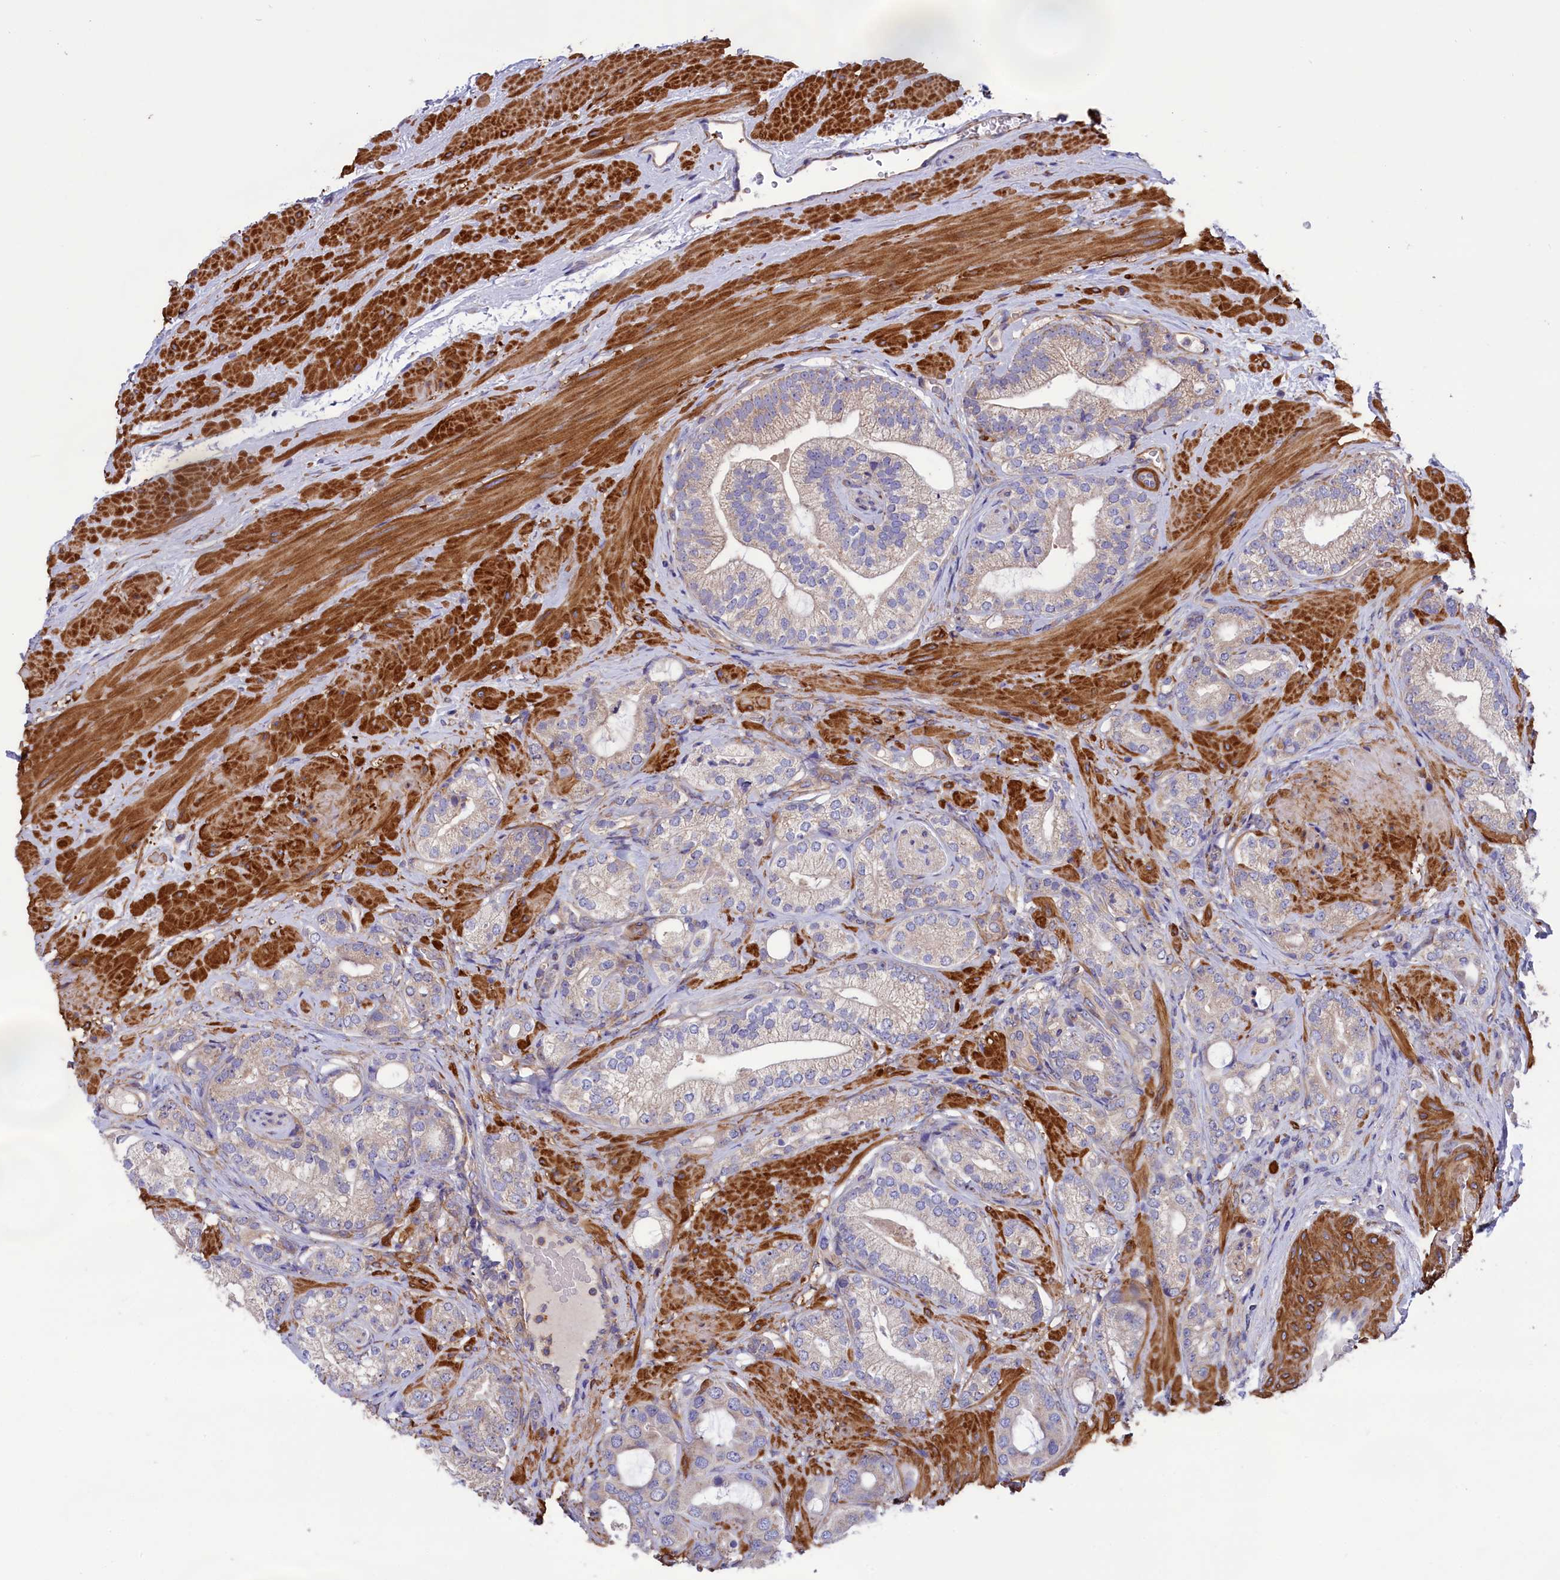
{"staining": {"intensity": "negative", "quantity": "none", "location": "none"}, "tissue": "prostate cancer", "cell_type": "Tumor cells", "image_type": "cancer", "snomed": [{"axis": "morphology", "description": "Adenocarcinoma, Low grade"}, {"axis": "topography", "description": "Prostate"}], "caption": "IHC image of neoplastic tissue: human adenocarcinoma (low-grade) (prostate) stained with DAB (3,3'-diaminobenzidine) shows no significant protein expression in tumor cells. (Stains: DAB (3,3'-diaminobenzidine) IHC with hematoxylin counter stain, Microscopy: brightfield microscopy at high magnification).", "gene": "AMDHD2", "patient": {"sex": "male", "age": 57}}